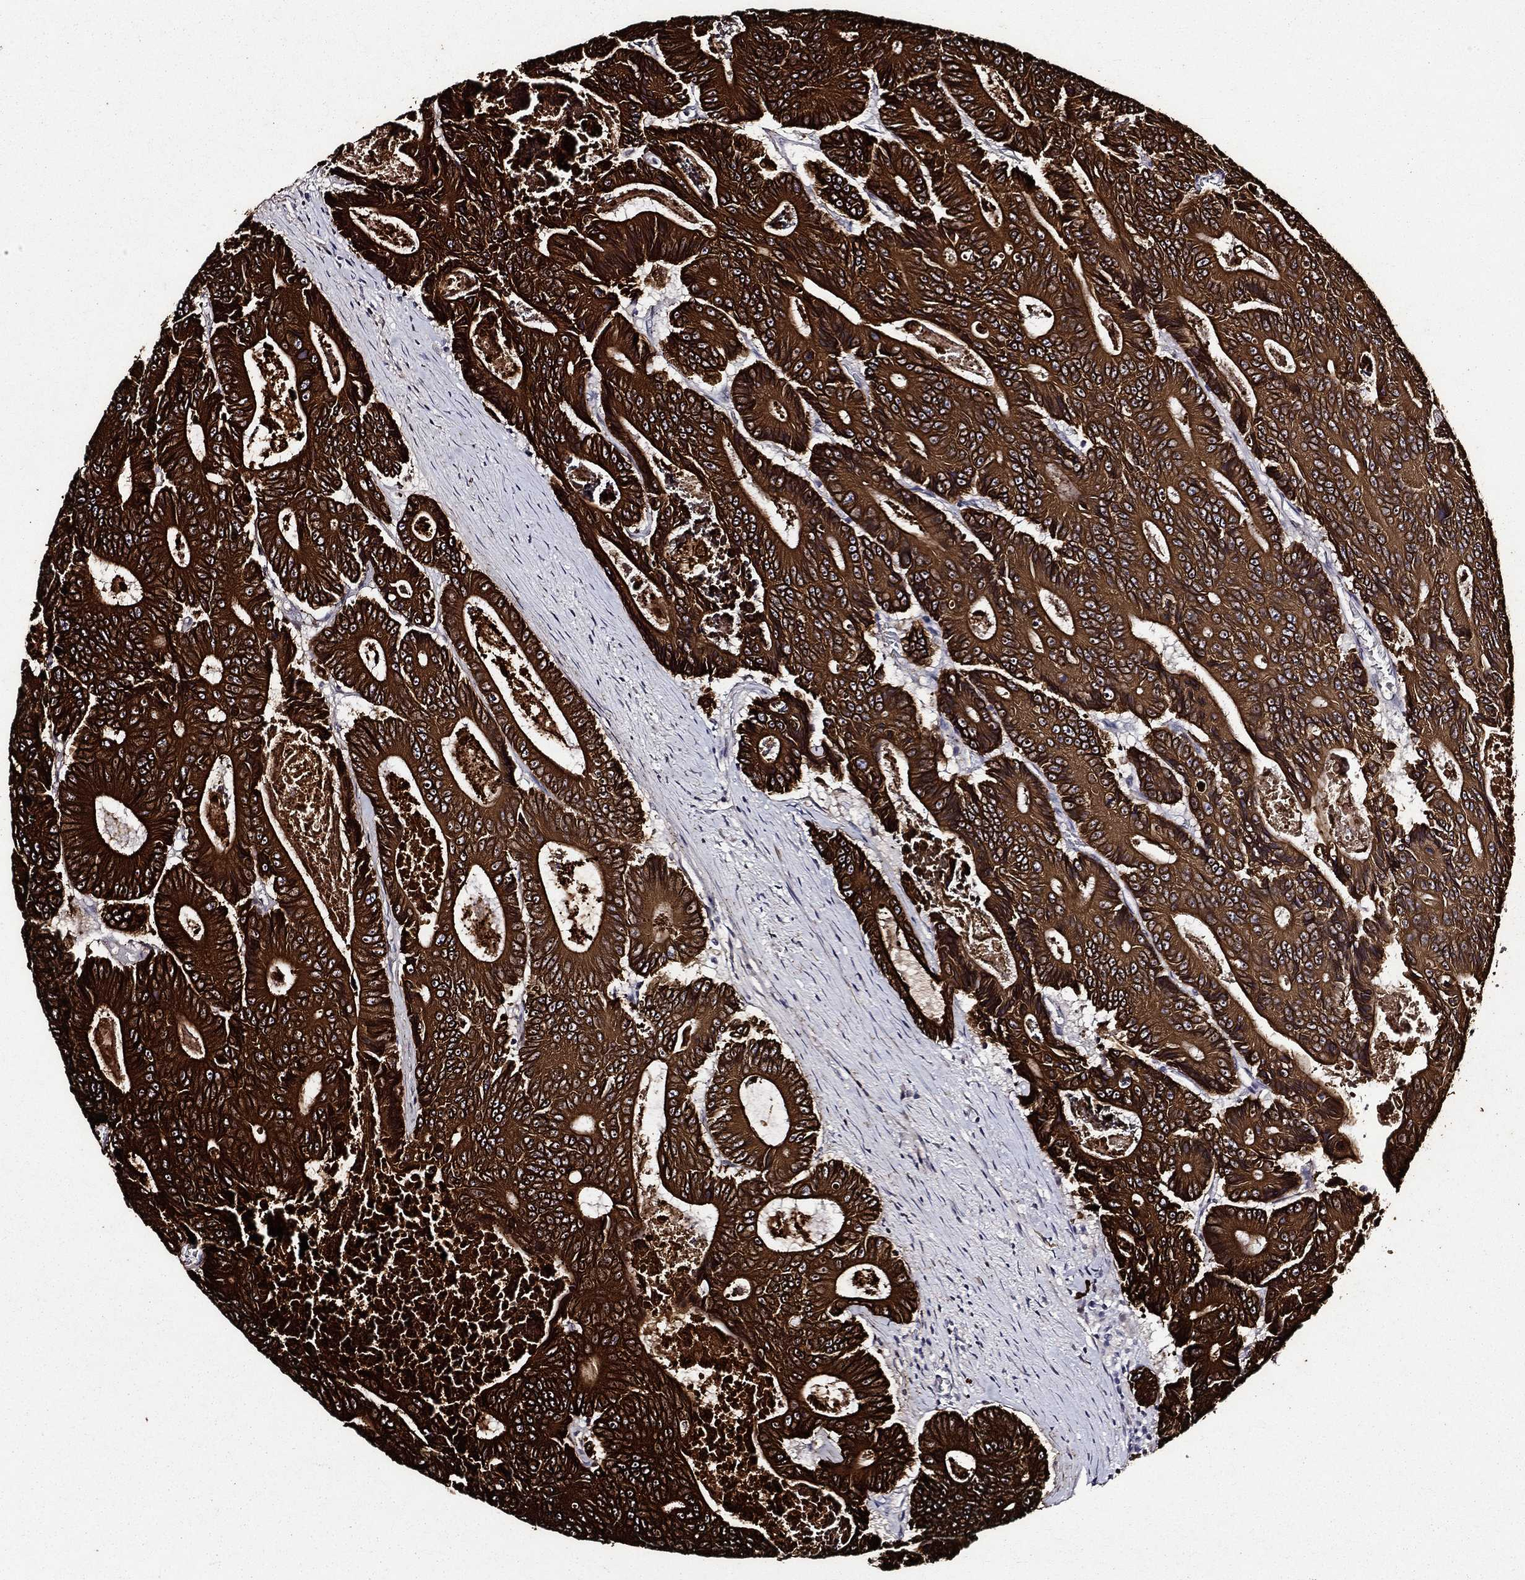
{"staining": {"intensity": "strong", "quantity": ">75%", "location": "cytoplasmic/membranous"}, "tissue": "colorectal cancer", "cell_type": "Tumor cells", "image_type": "cancer", "snomed": [{"axis": "morphology", "description": "Adenocarcinoma, NOS"}, {"axis": "topography", "description": "Colon"}], "caption": "Approximately >75% of tumor cells in colorectal adenocarcinoma reveal strong cytoplasmic/membranous protein staining as visualized by brown immunohistochemical staining.", "gene": "KRT7", "patient": {"sex": "male", "age": 83}}